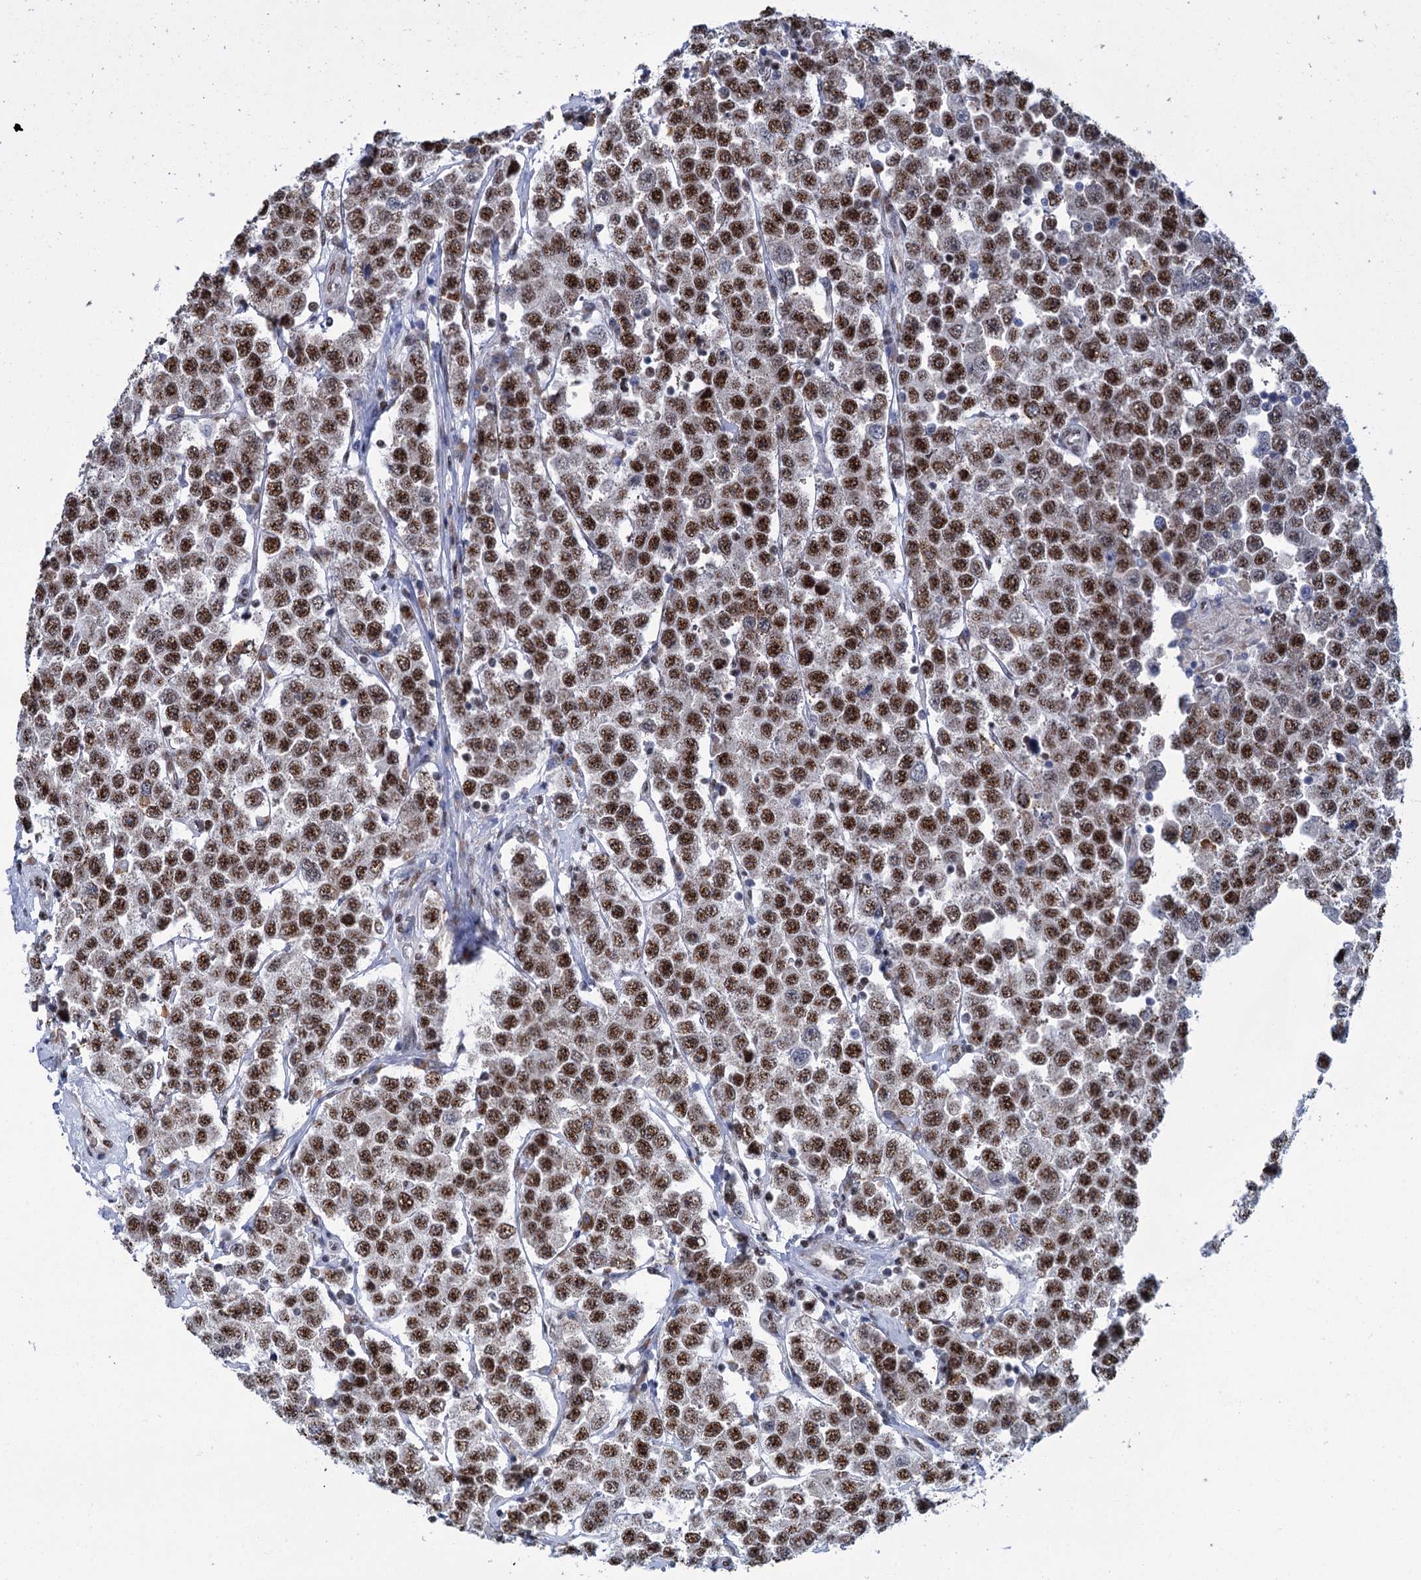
{"staining": {"intensity": "strong", "quantity": ">75%", "location": "nuclear"}, "tissue": "testis cancer", "cell_type": "Tumor cells", "image_type": "cancer", "snomed": [{"axis": "morphology", "description": "Seminoma, NOS"}, {"axis": "topography", "description": "Testis"}], "caption": "Seminoma (testis) stained for a protein (brown) shows strong nuclear positive positivity in approximately >75% of tumor cells.", "gene": "SREK1", "patient": {"sex": "male", "age": 28}}